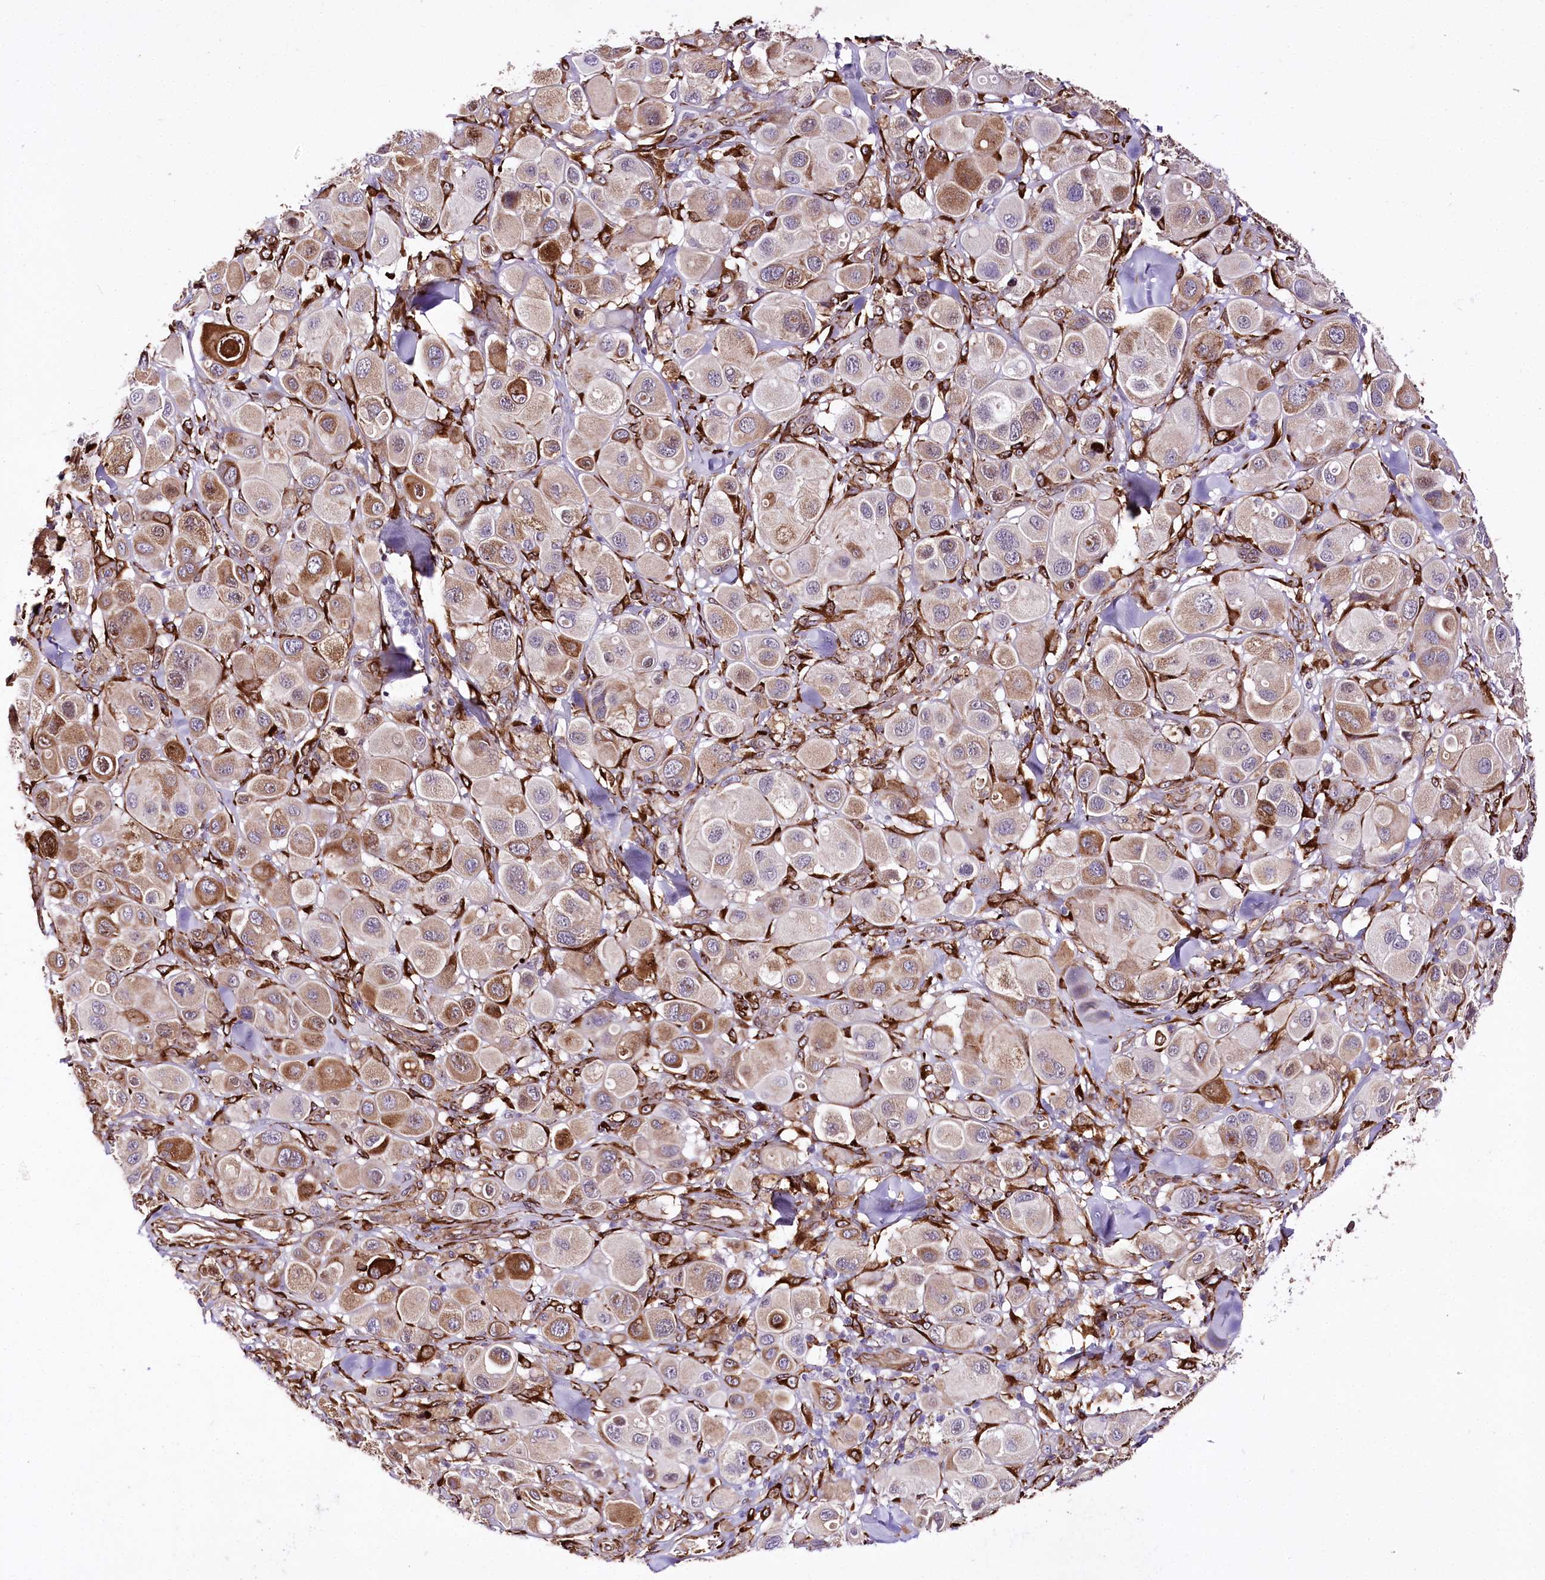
{"staining": {"intensity": "moderate", "quantity": "25%-75%", "location": "cytoplasmic/membranous"}, "tissue": "melanoma", "cell_type": "Tumor cells", "image_type": "cancer", "snomed": [{"axis": "morphology", "description": "Malignant melanoma, Metastatic site"}, {"axis": "topography", "description": "Skin"}], "caption": "Immunohistochemical staining of human malignant melanoma (metastatic site) reveals medium levels of moderate cytoplasmic/membranous protein positivity in about 25%-75% of tumor cells.", "gene": "WWC1", "patient": {"sex": "male", "age": 41}}